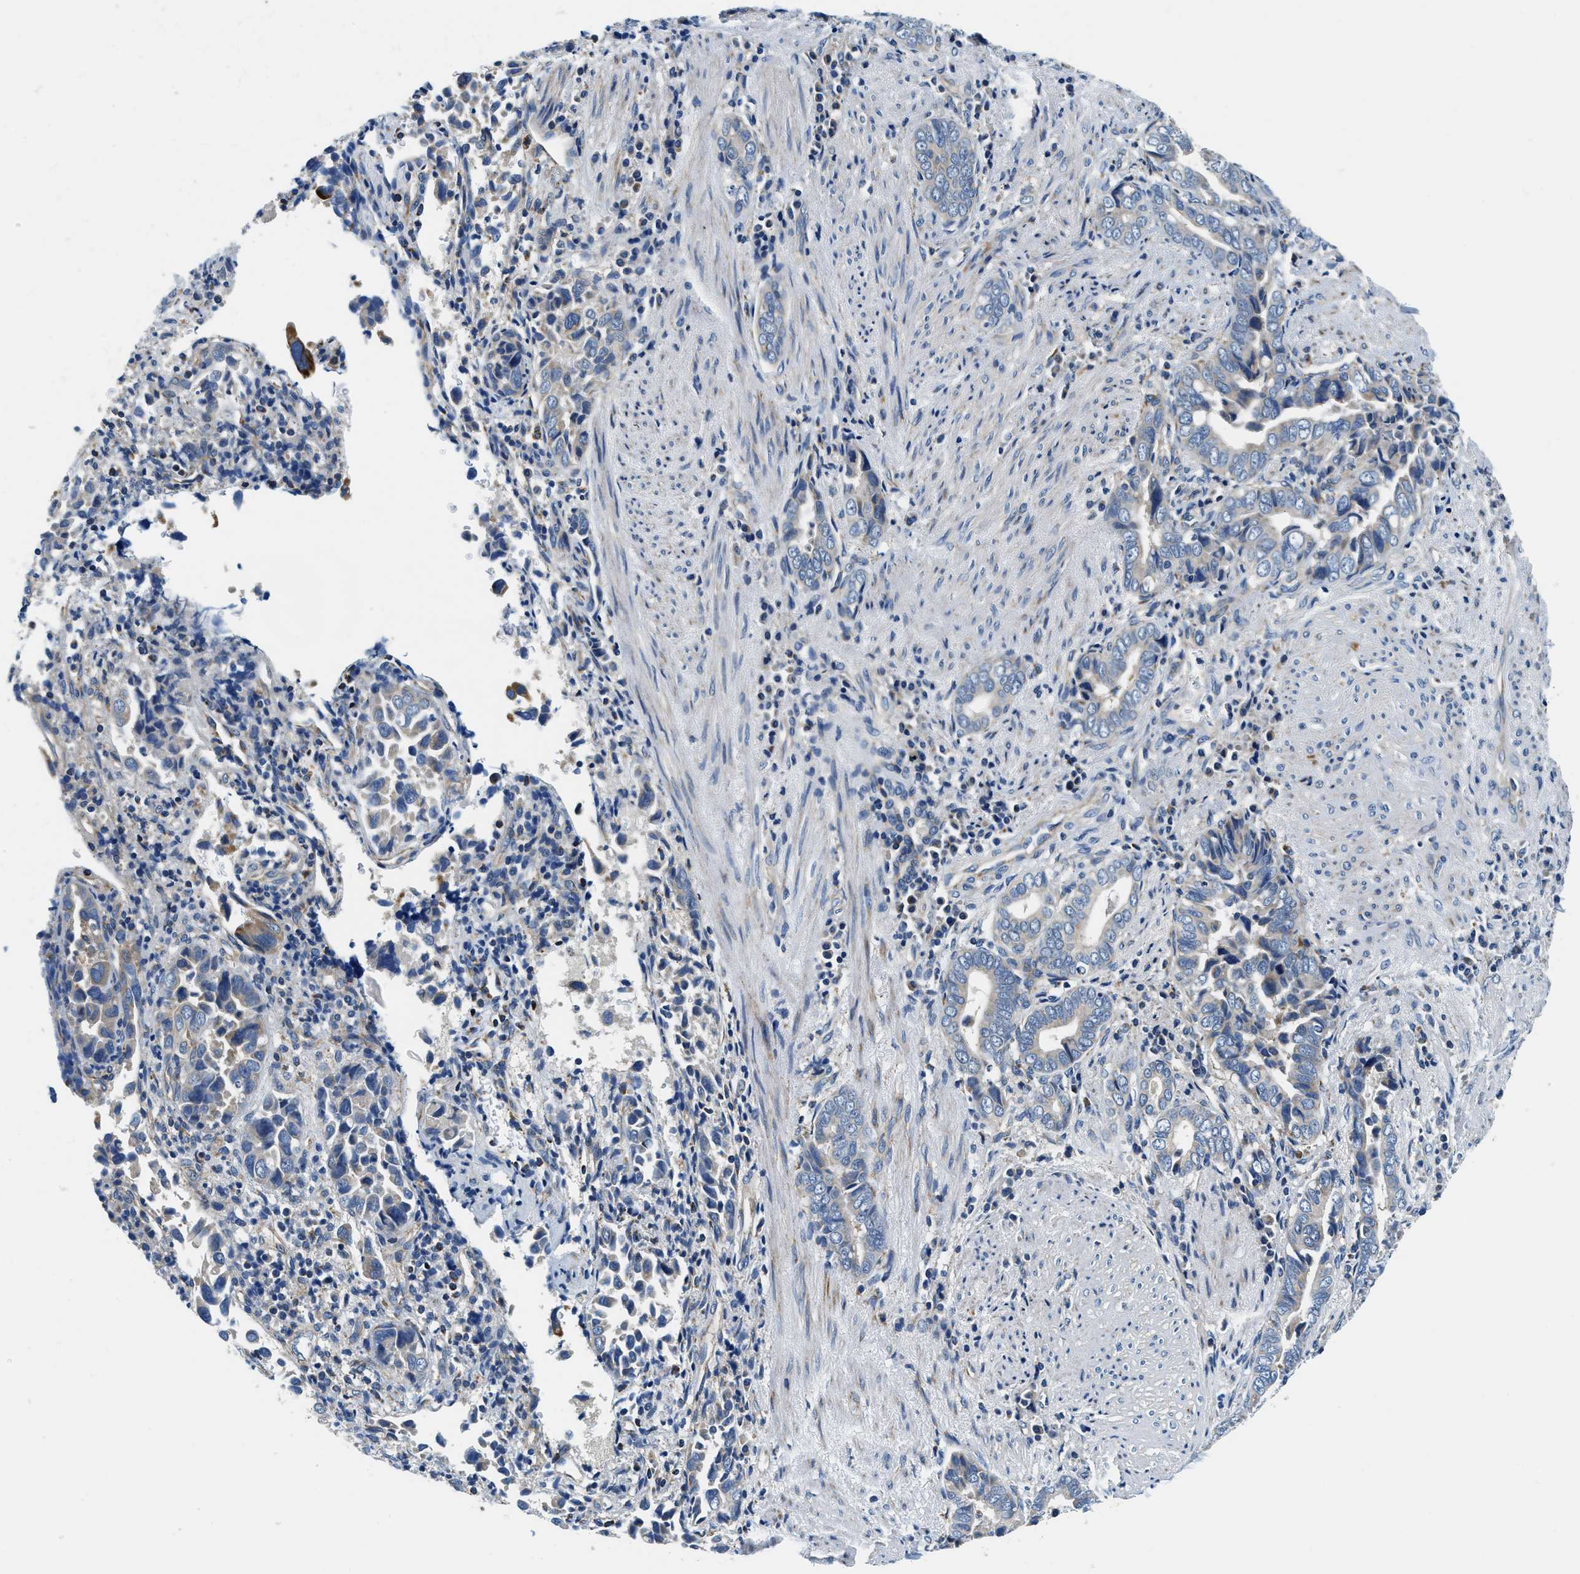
{"staining": {"intensity": "moderate", "quantity": "<25%", "location": "cytoplasmic/membranous"}, "tissue": "liver cancer", "cell_type": "Tumor cells", "image_type": "cancer", "snomed": [{"axis": "morphology", "description": "Cholangiocarcinoma"}, {"axis": "topography", "description": "Liver"}], "caption": "Tumor cells reveal moderate cytoplasmic/membranous expression in about <25% of cells in cholangiocarcinoma (liver). (IHC, brightfield microscopy, high magnification).", "gene": "SAMD4B", "patient": {"sex": "female", "age": 79}}